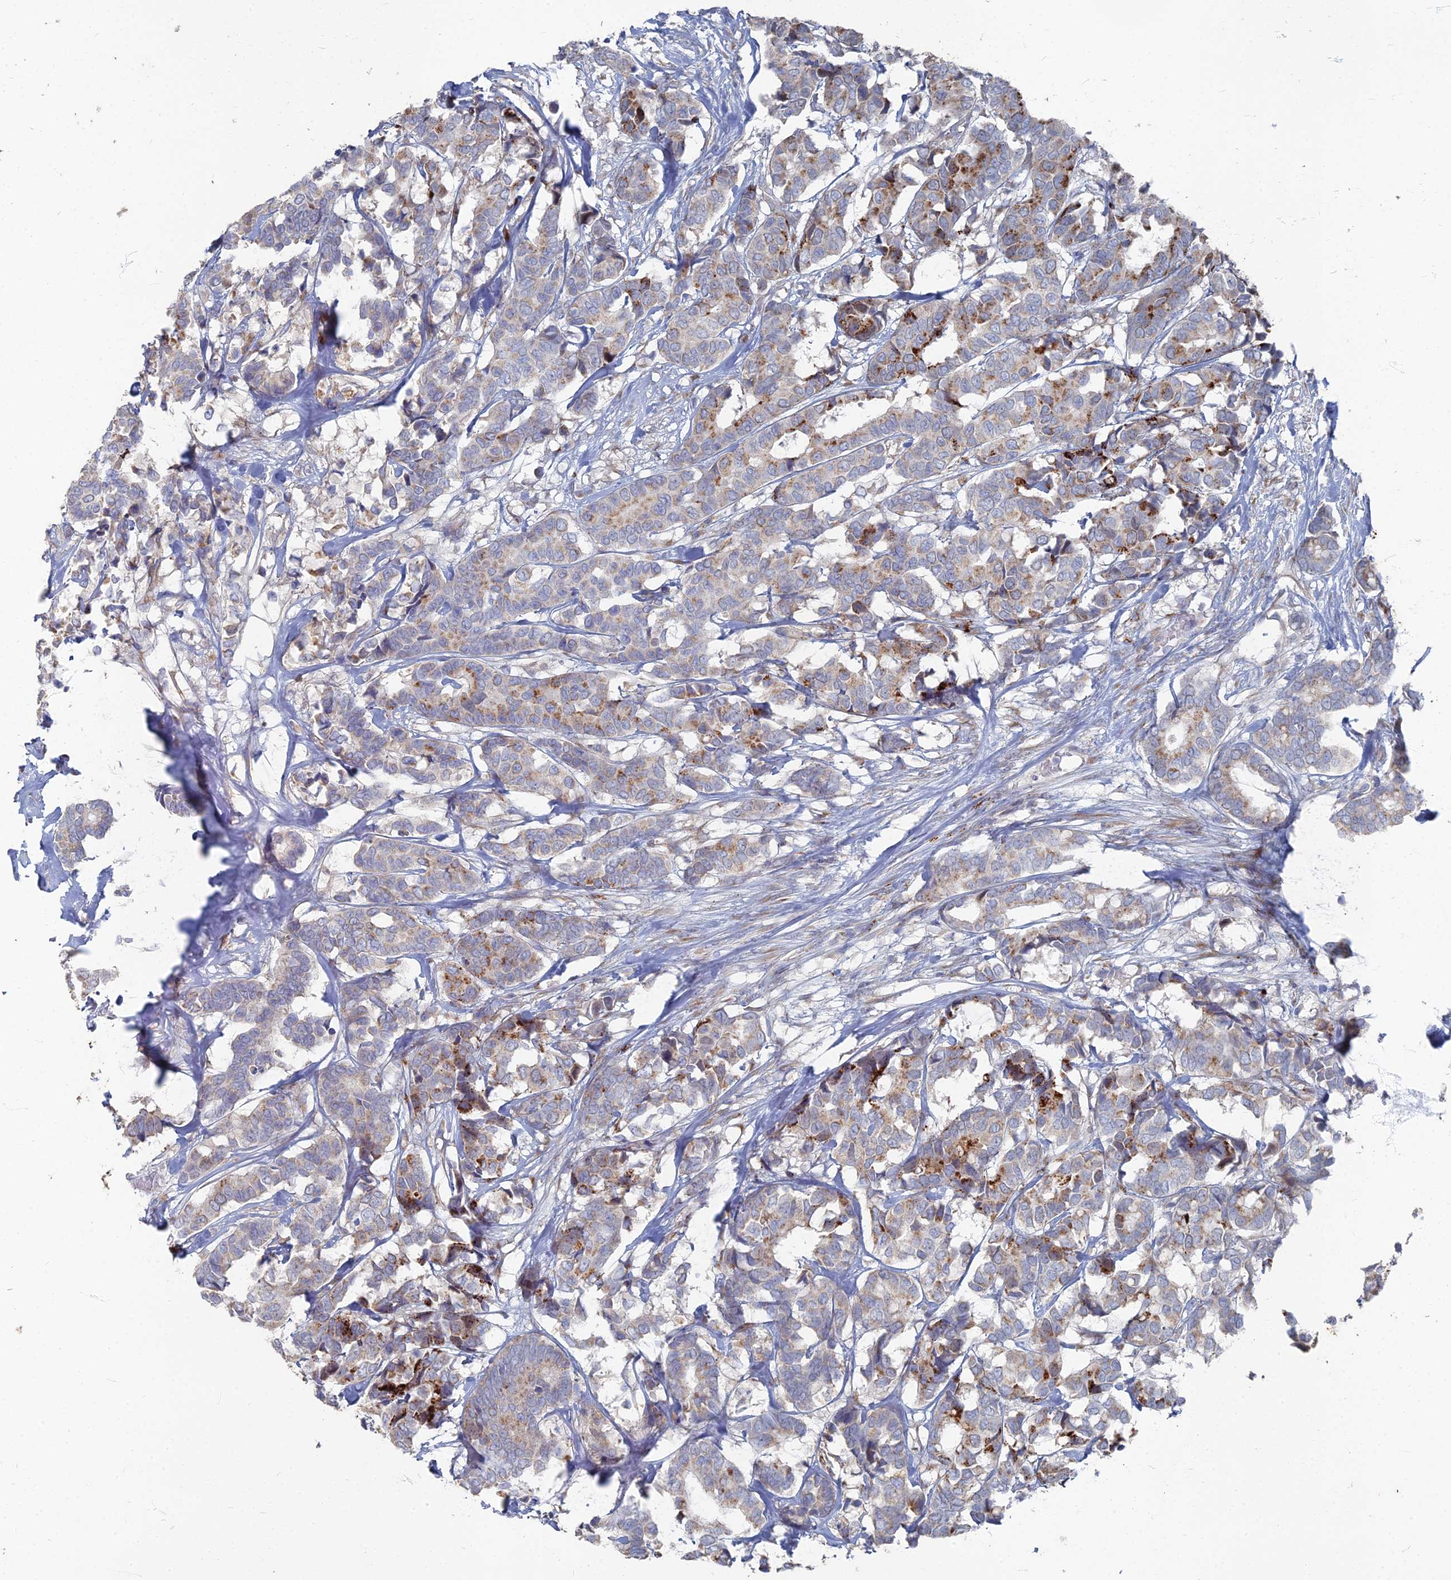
{"staining": {"intensity": "strong", "quantity": "<25%", "location": "cytoplasmic/membranous"}, "tissue": "breast cancer", "cell_type": "Tumor cells", "image_type": "cancer", "snomed": [{"axis": "morphology", "description": "Normal tissue, NOS"}, {"axis": "morphology", "description": "Duct carcinoma"}, {"axis": "topography", "description": "Breast"}], "caption": "IHC micrograph of neoplastic tissue: human breast cancer stained using immunohistochemistry (IHC) displays medium levels of strong protein expression localized specifically in the cytoplasmic/membranous of tumor cells, appearing as a cytoplasmic/membranous brown color.", "gene": "TMEM128", "patient": {"sex": "female", "age": 87}}